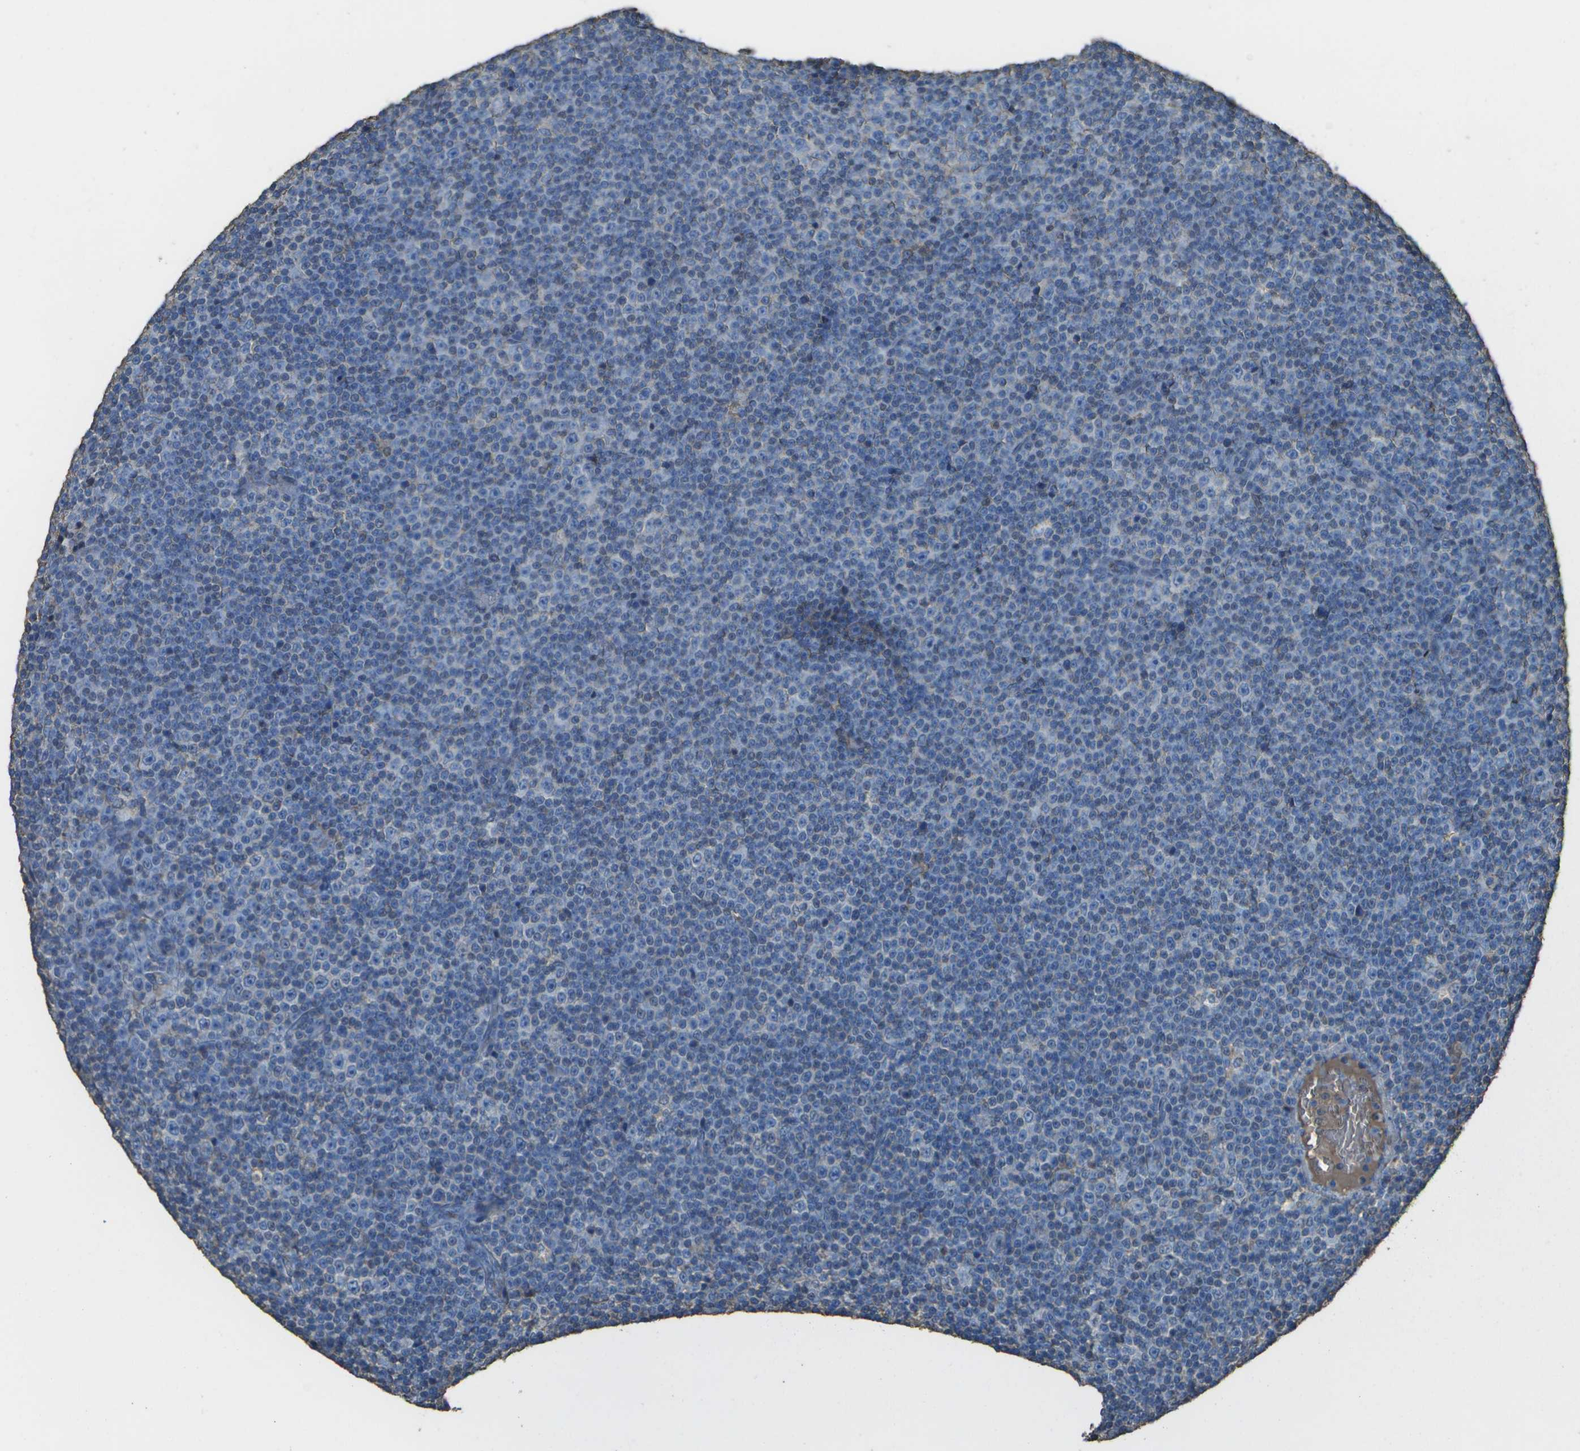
{"staining": {"intensity": "negative", "quantity": "none", "location": "none"}, "tissue": "lymphoma", "cell_type": "Tumor cells", "image_type": "cancer", "snomed": [{"axis": "morphology", "description": "Malignant lymphoma, non-Hodgkin's type, Low grade"}, {"axis": "topography", "description": "Lymph node"}], "caption": "This photomicrograph is of lymphoma stained with IHC to label a protein in brown with the nuclei are counter-stained blue. There is no positivity in tumor cells.", "gene": "CYP4F11", "patient": {"sex": "female", "age": 67}}